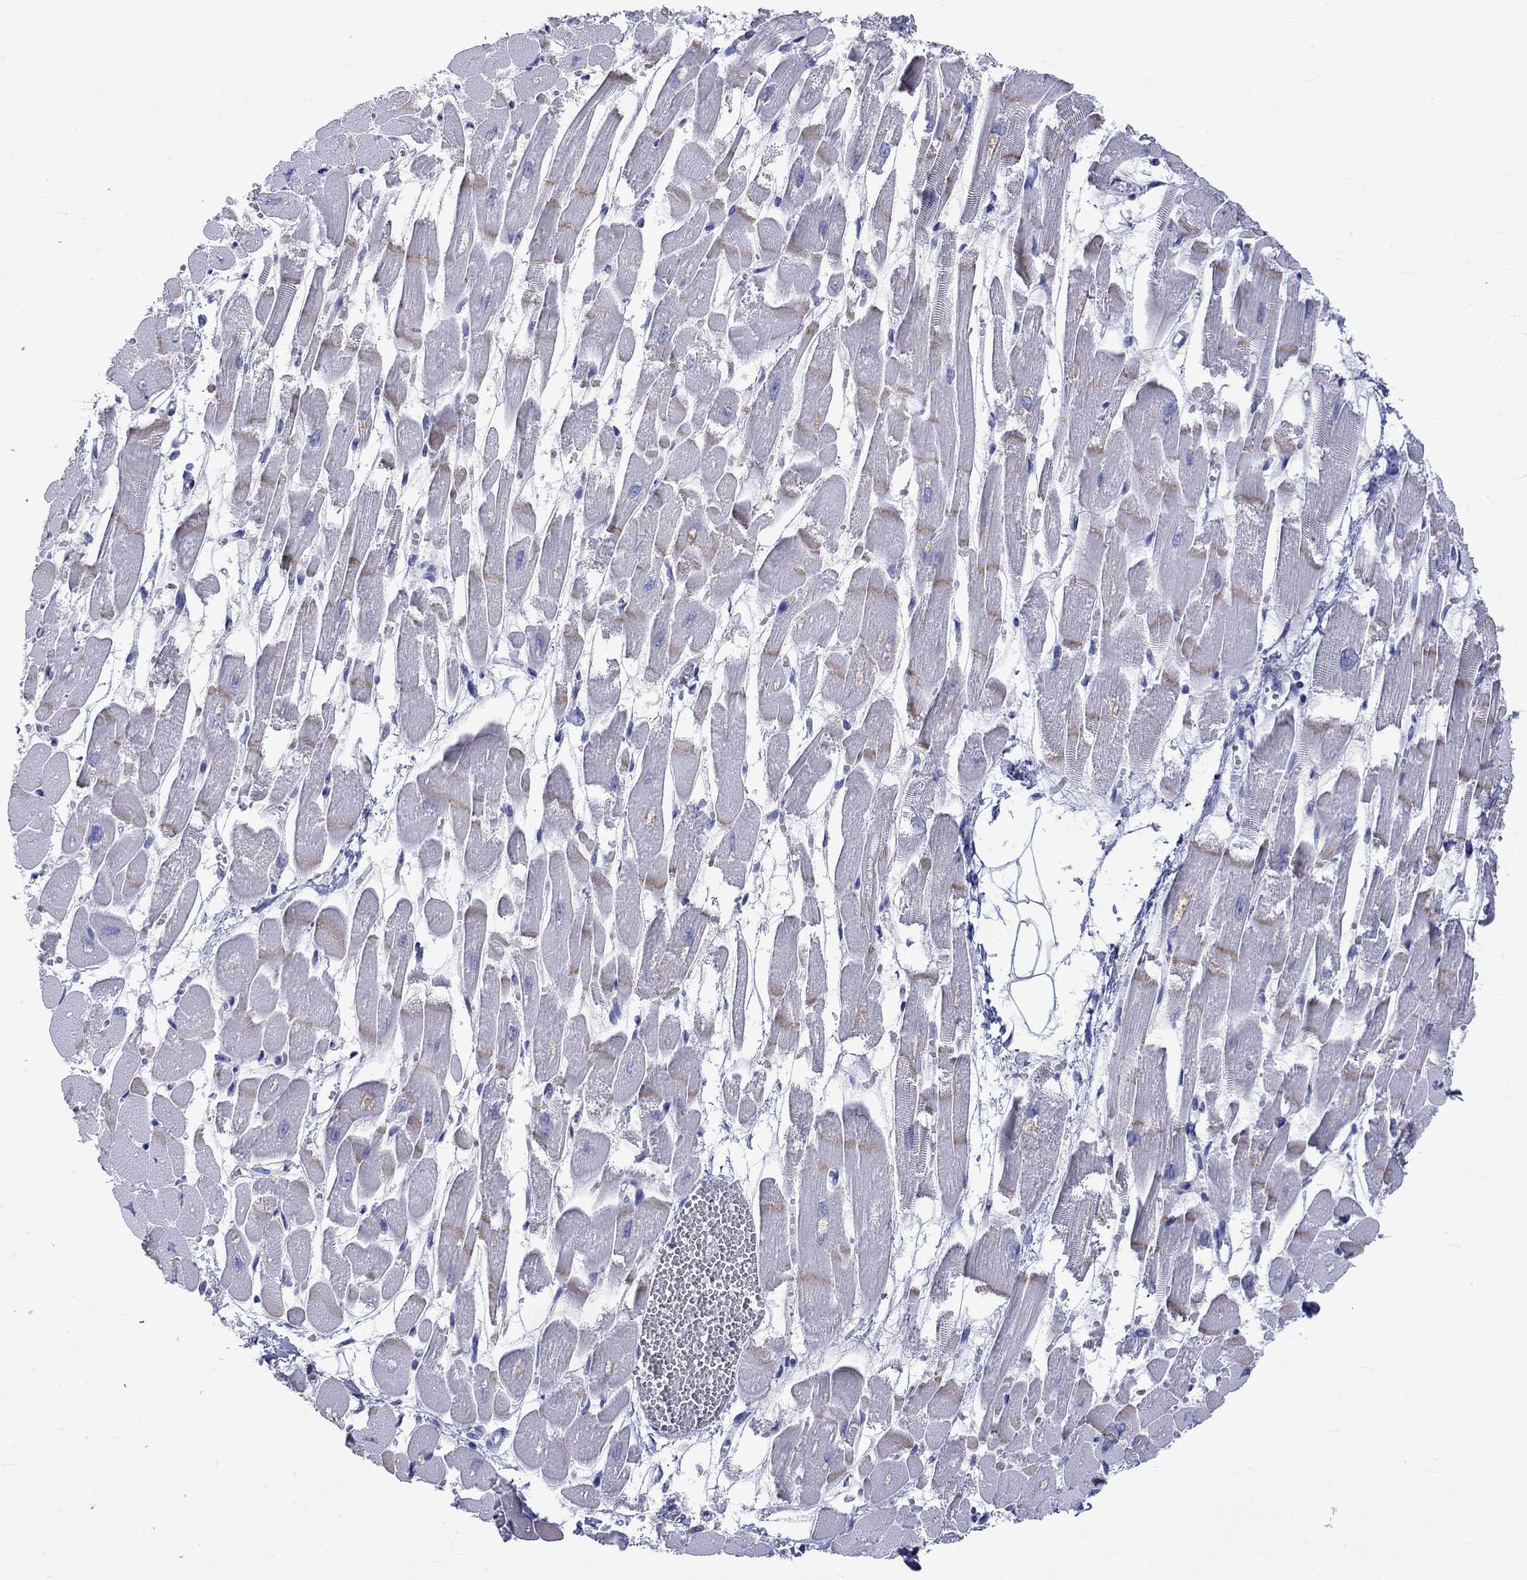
{"staining": {"intensity": "moderate", "quantity": "<25%", "location": "cytoplasmic/membranous"}, "tissue": "heart muscle", "cell_type": "Cardiomyocytes", "image_type": "normal", "snomed": [{"axis": "morphology", "description": "Normal tissue, NOS"}, {"axis": "topography", "description": "Heart"}], "caption": "Brown immunohistochemical staining in unremarkable heart muscle shows moderate cytoplasmic/membranous expression in about <25% of cardiomyocytes.", "gene": "CERS1", "patient": {"sex": "female", "age": 52}}